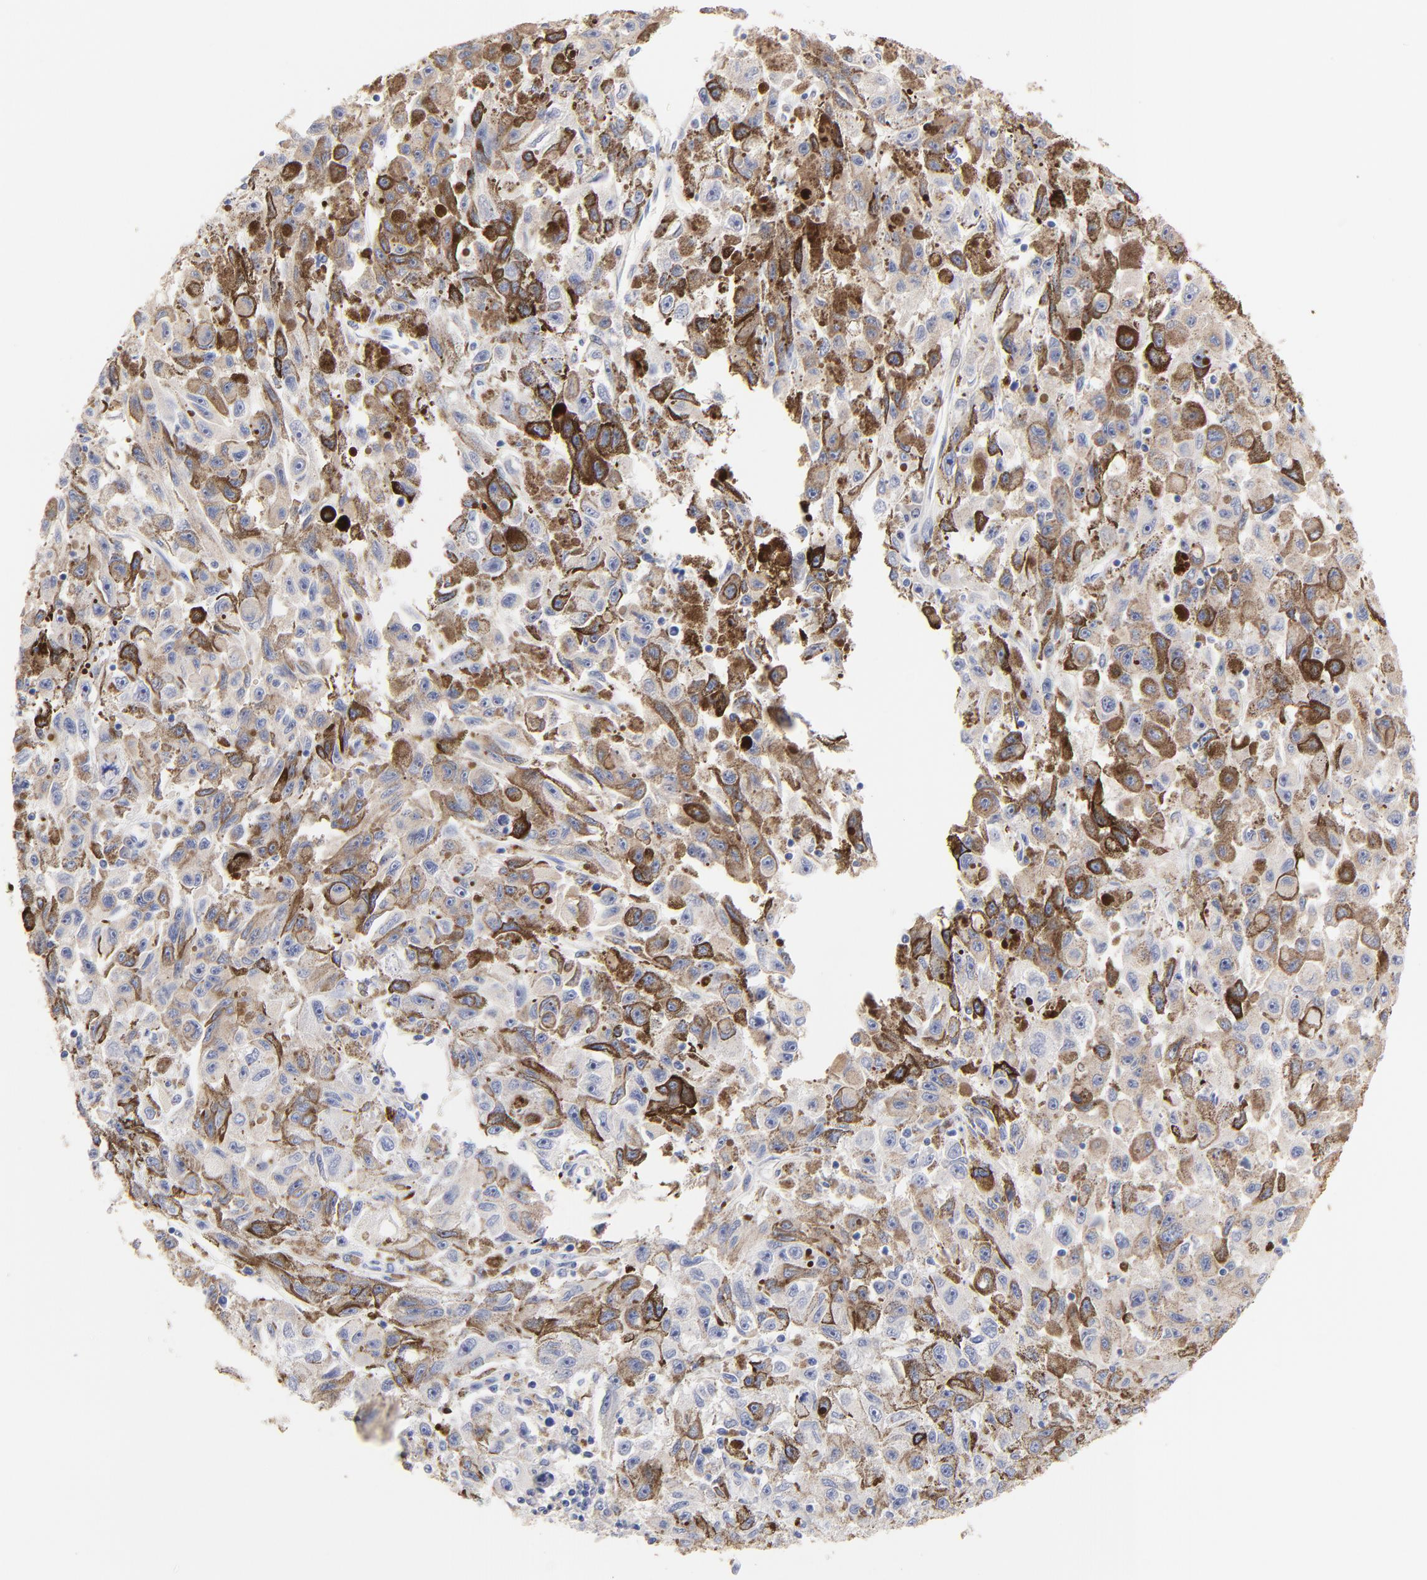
{"staining": {"intensity": "moderate", "quantity": ">75%", "location": "cytoplasmic/membranous"}, "tissue": "melanoma", "cell_type": "Tumor cells", "image_type": "cancer", "snomed": [{"axis": "morphology", "description": "Malignant melanoma, NOS"}, {"axis": "topography", "description": "Skin"}], "caption": "Human melanoma stained with a brown dye shows moderate cytoplasmic/membranous positive staining in about >75% of tumor cells.", "gene": "TWNK", "patient": {"sex": "female", "age": 104}}